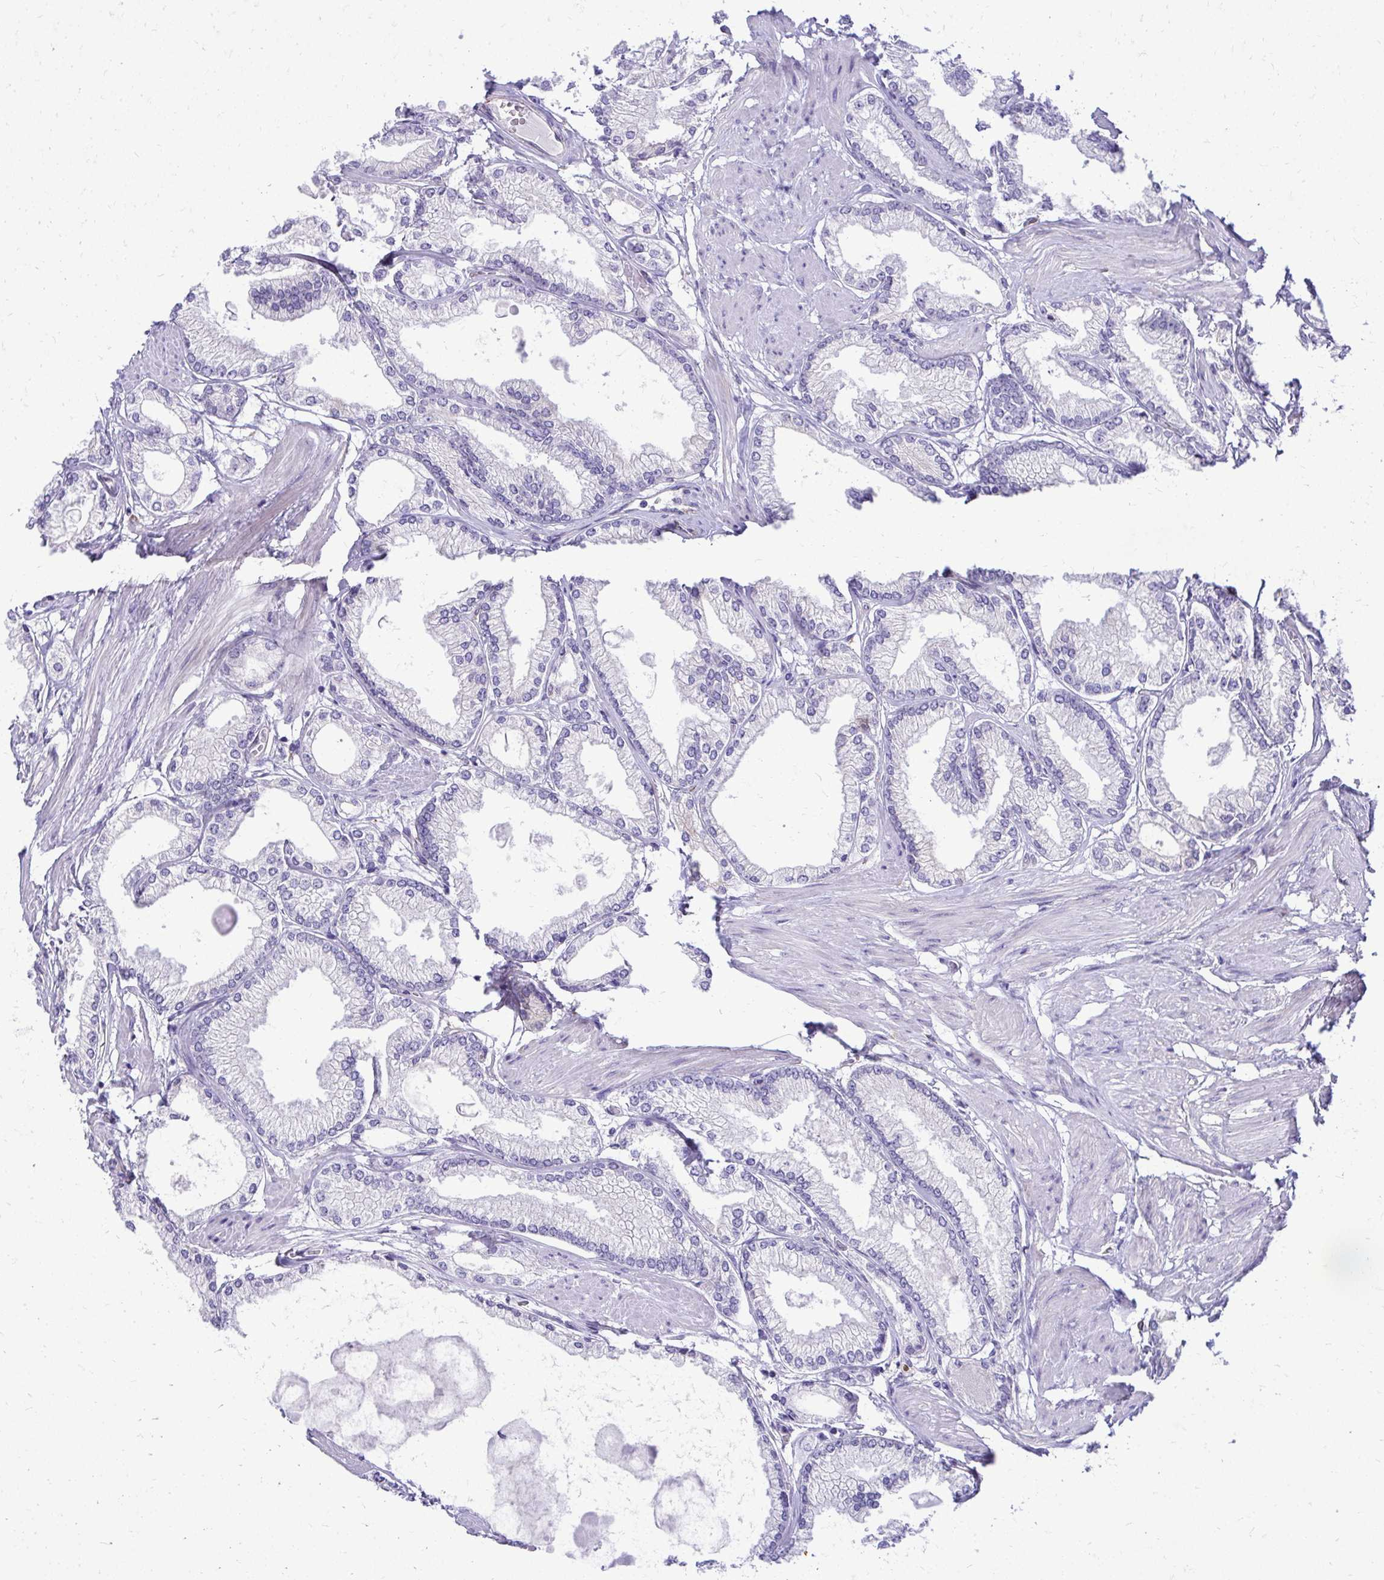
{"staining": {"intensity": "negative", "quantity": "none", "location": "none"}, "tissue": "prostate cancer", "cell_type": "Tumor cells", "image_type": "cancer", "snomed": [{"axis": "morphology", "description": "Adenocarcinoma, High grade"}, {"axis": "topography", "description": "Prostate"}], "caption": "A high-resolution histopathology image shows IHC staining of prostate cancer (adenocarcinoma (high-grade)), which displays no significant expression in tumor cells. The staining was performed using DAB (3,3'-diaminobenzidine) to visualize the protein expression in brown, while the nuclei were stained in blue with hematoxylin (Magnification: 20x).", "gene": "NIFK", "patient": {"sex": "male", "age": 68}}